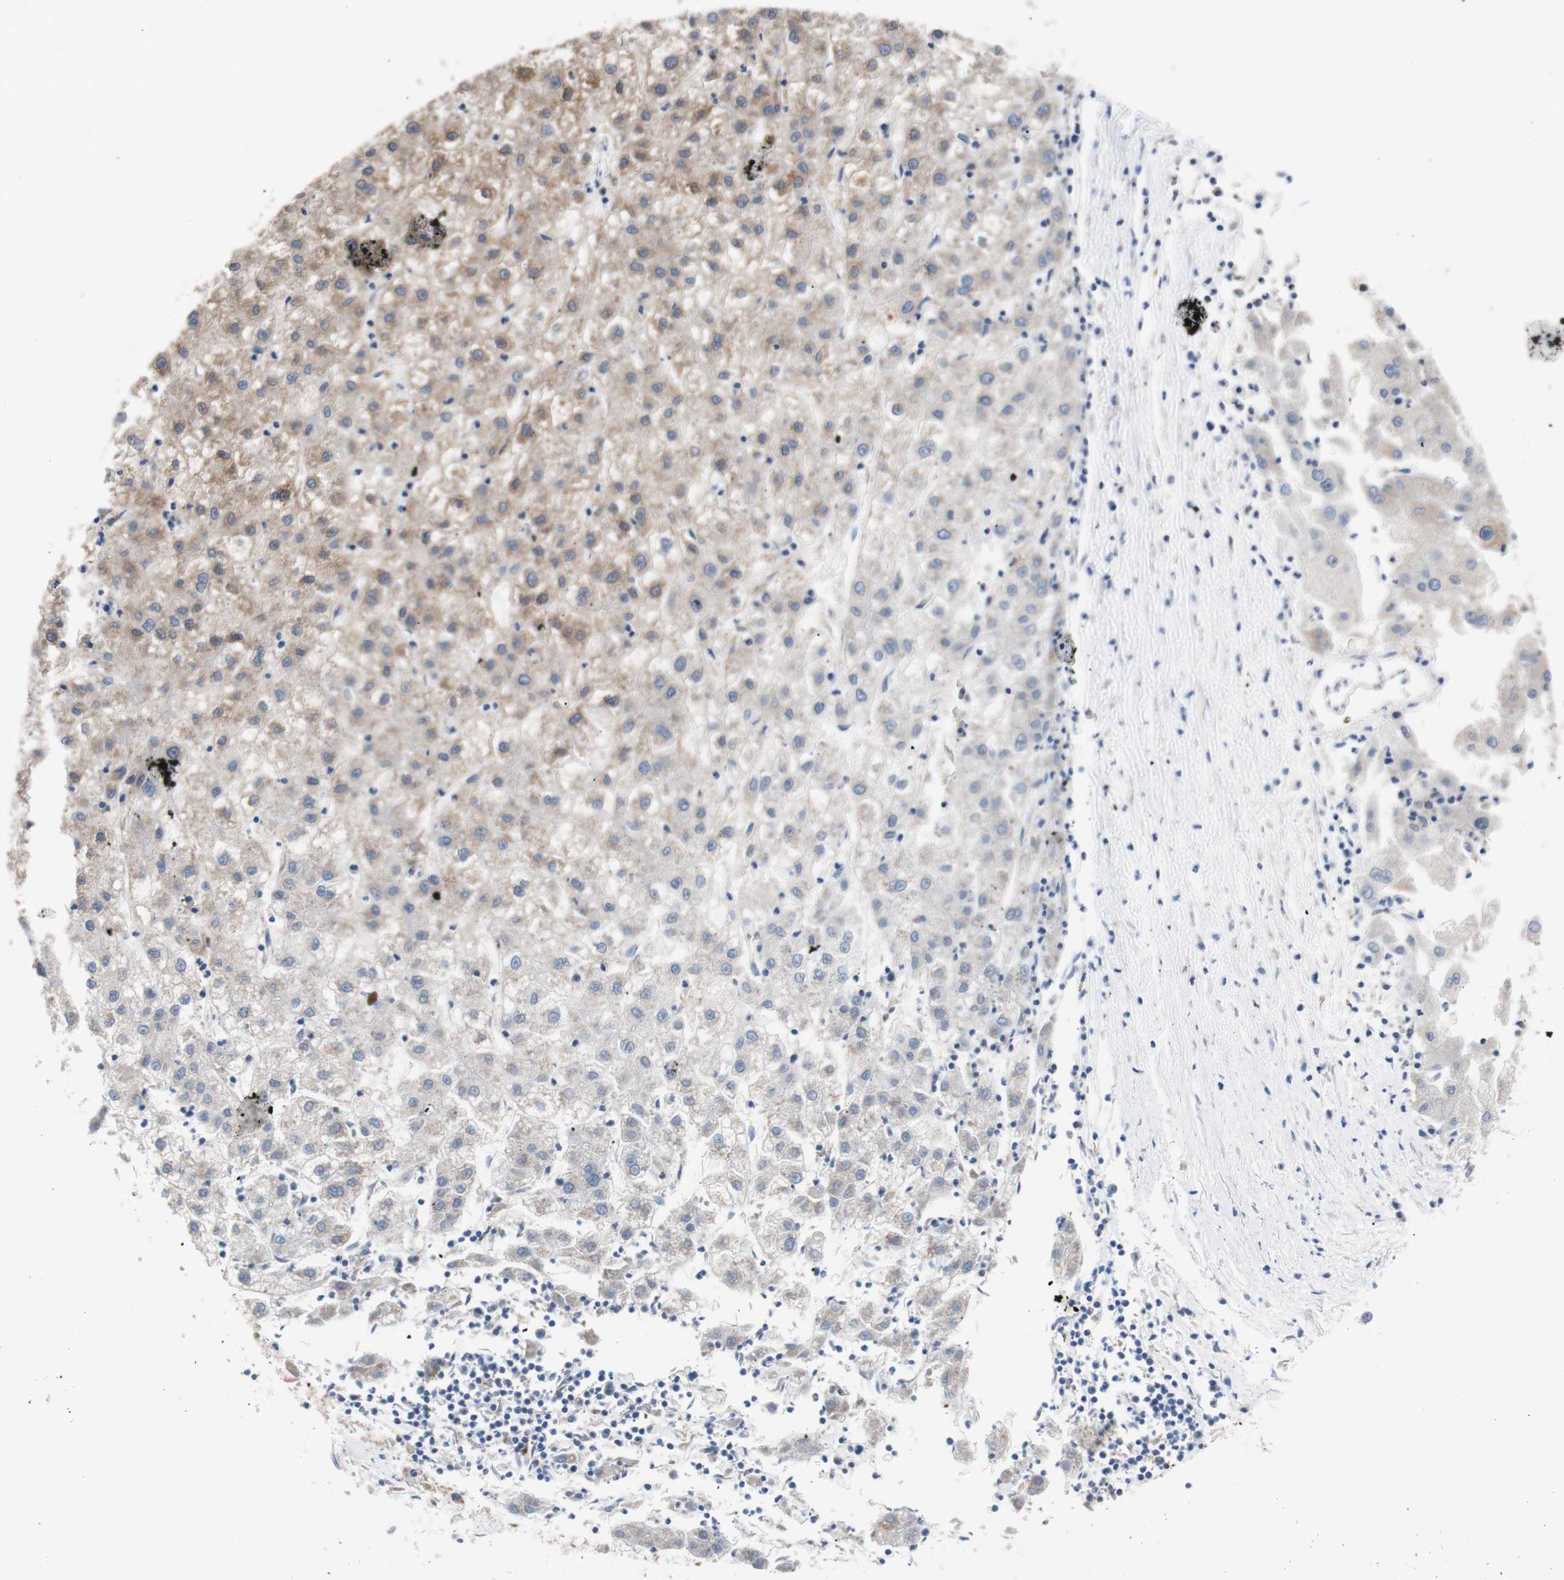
{"staining": {"intensity": "weak", "quantity": ">75%", "location": "cytoplasmic/membranous"}, "tissue": "liver cancer", "cell_type": "Tumor cells", "image_type": "cancer", "snomed": [{"axis": "morphology", "description": "Carcinoma, Hepatocellular, NOS"}, {"axis": "topography", "description": "Liver"}], "caption": "Approximately >75% of tumor cells in hepatocellular carcinoma (liver) show weak cytoplasmic/membranous protein positivity as visualized by brown immunohistochemical staining.", "gene": "FMR1", "patient": {"sex": "male", "age": 72}}